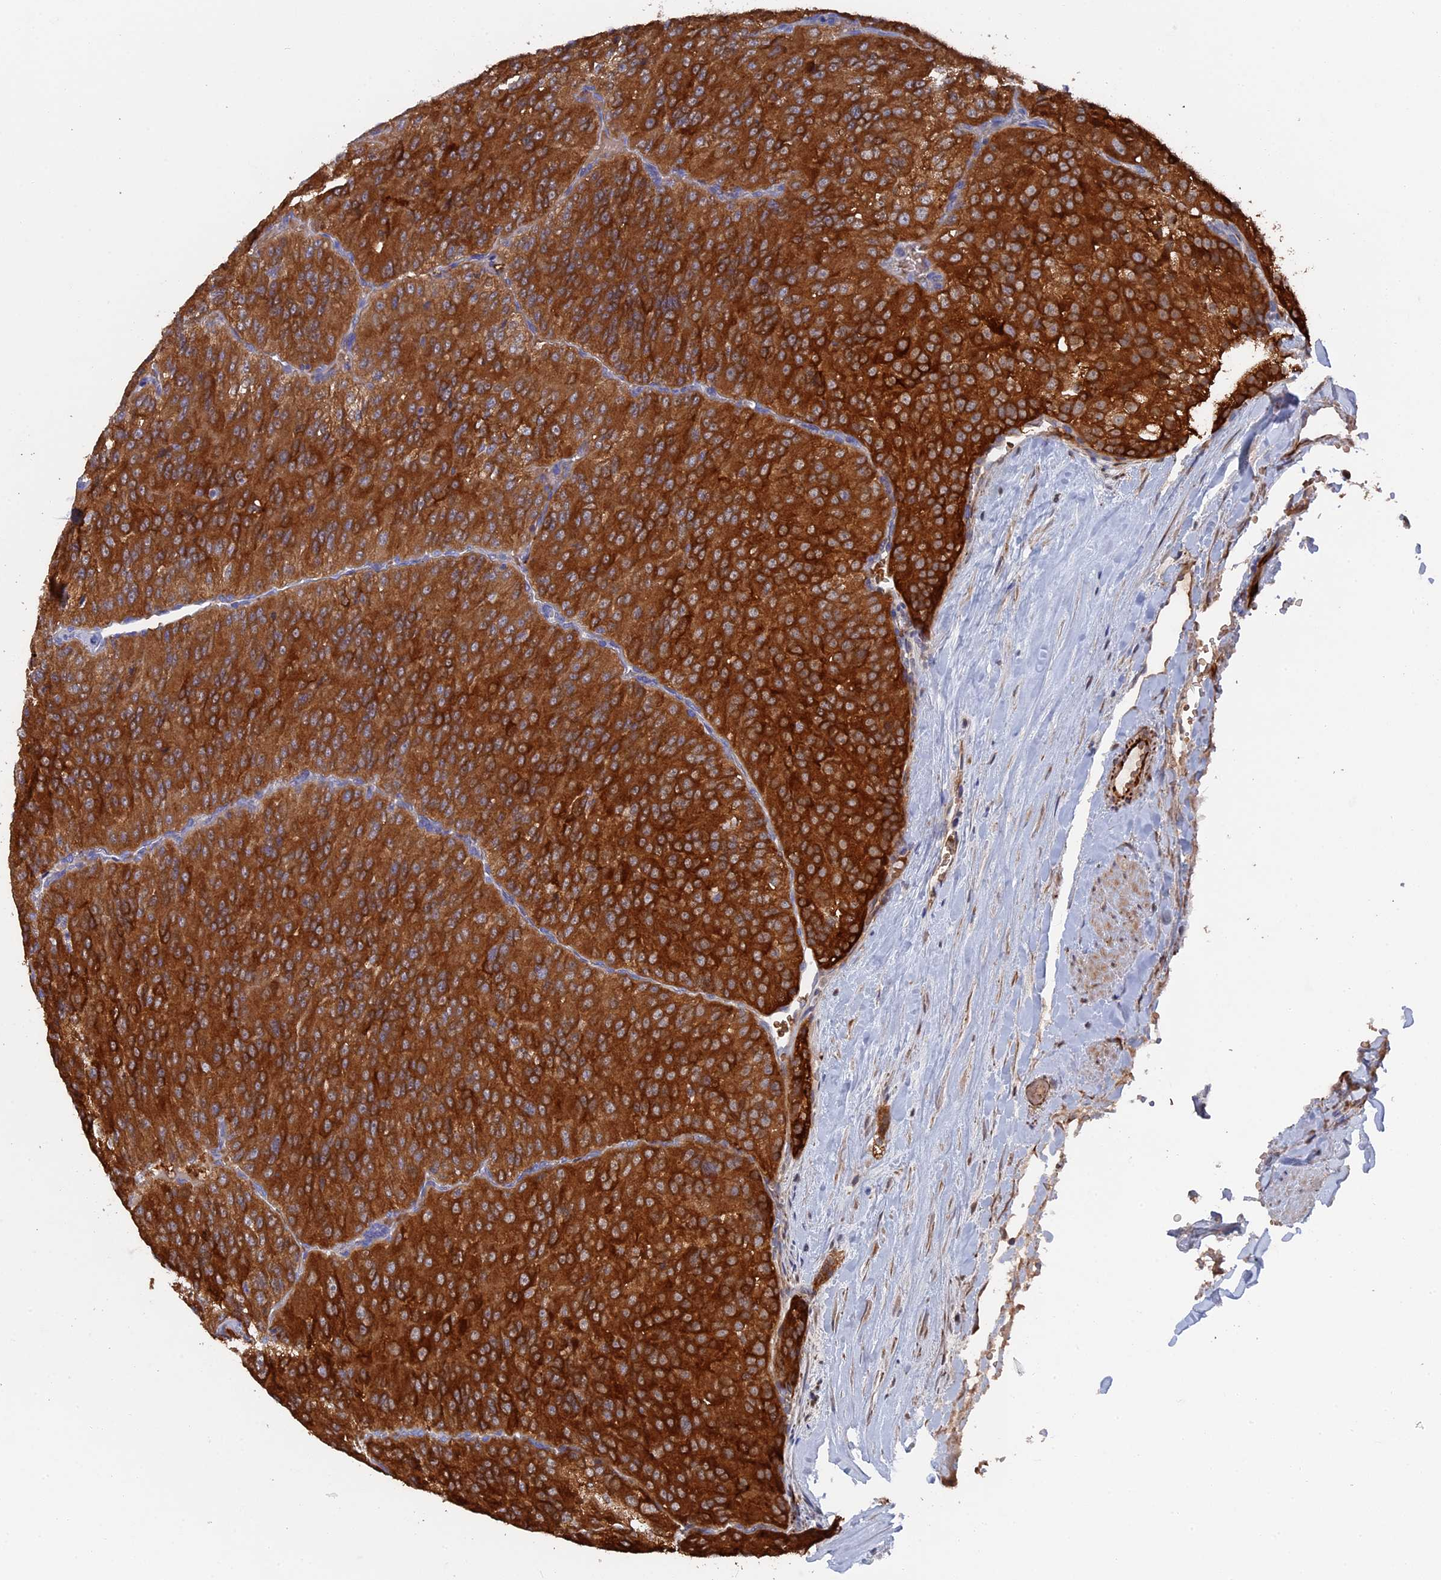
{"staining": {"intensity": "strong", "quantity": ">75%", "location": "cytoplasmic/membranous"}, "tissue": "renal cancer", "cell_type": "Tumor cells", "image_type": "cancer", "snomed": [{"axis": "morphology", "description": "Adenocarcinoma, NOS"}, {"axis": "topography", "description": "Kidney"}], "caption": "An immunohistochemistry (IHC) photomicrograph of neoplastic tissue is shown. Protein staining in brown highlights strong cytoplasmic/membranous positivity in renal adenocarcinoma within tumor cells. (DAB (3,3'-diaminobenzidine) IHC with brightfield microscopy, high magnification).", "gene": "SMG9", "patient": {"sex": "female", "age": 63}}